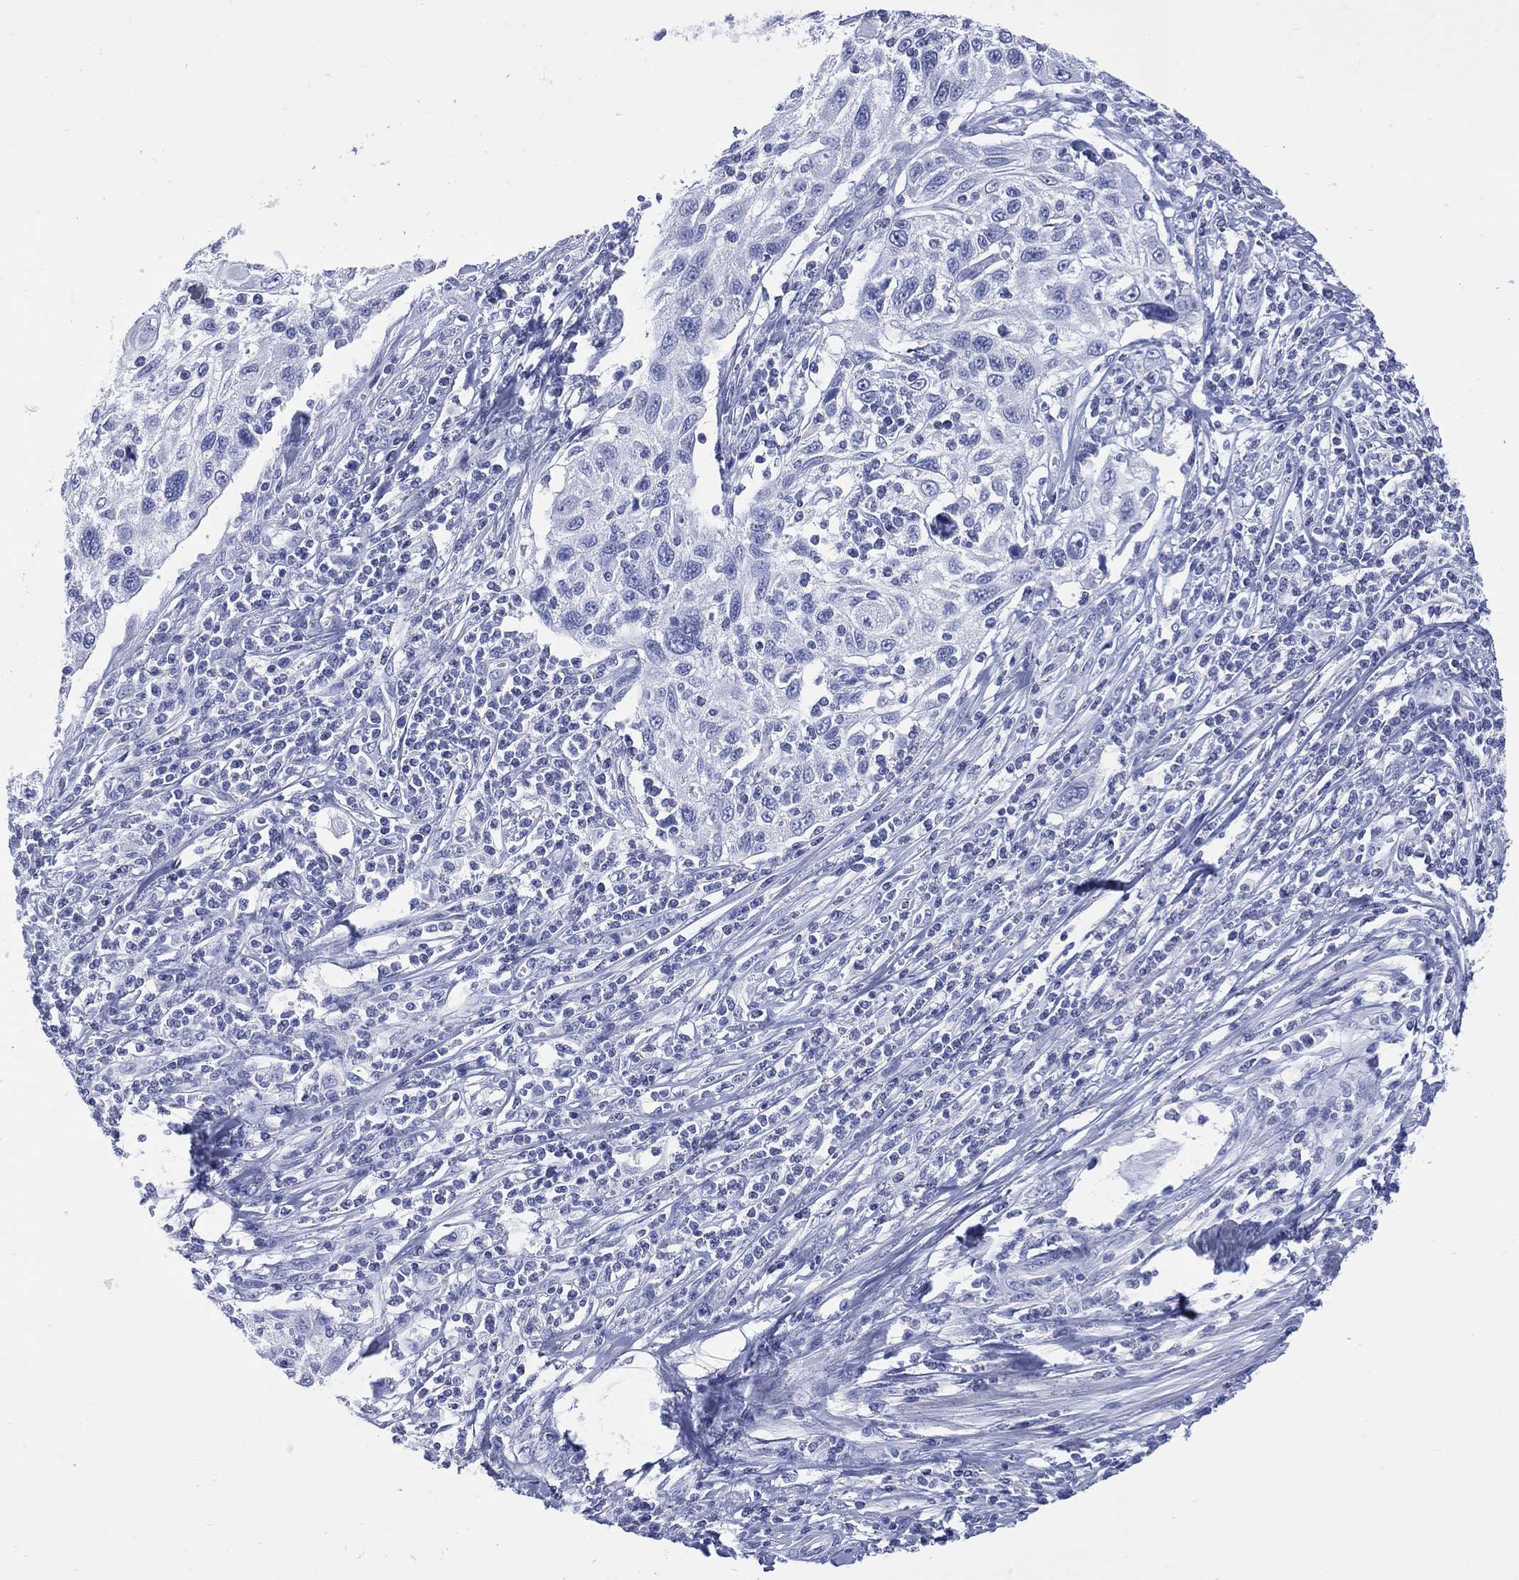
{"staining": {"intensity": "negative", "quantity": "none", "location": "none"}, "tissue": "cervical cancer", "cell_type": "Tumor cells", "image_type": "cancer", "snomed": [{"axis": "morphology", "description": "Squamous cell carcinoma, NOS"}, {"axis": "topography", "description": "Cervix"}], "caption": "Tumor cells are negative for brown protein staining in cervical squamous cell carcinoma.", "gene": "LRRD1", "patient": {"sex": "female", "age": 70}}